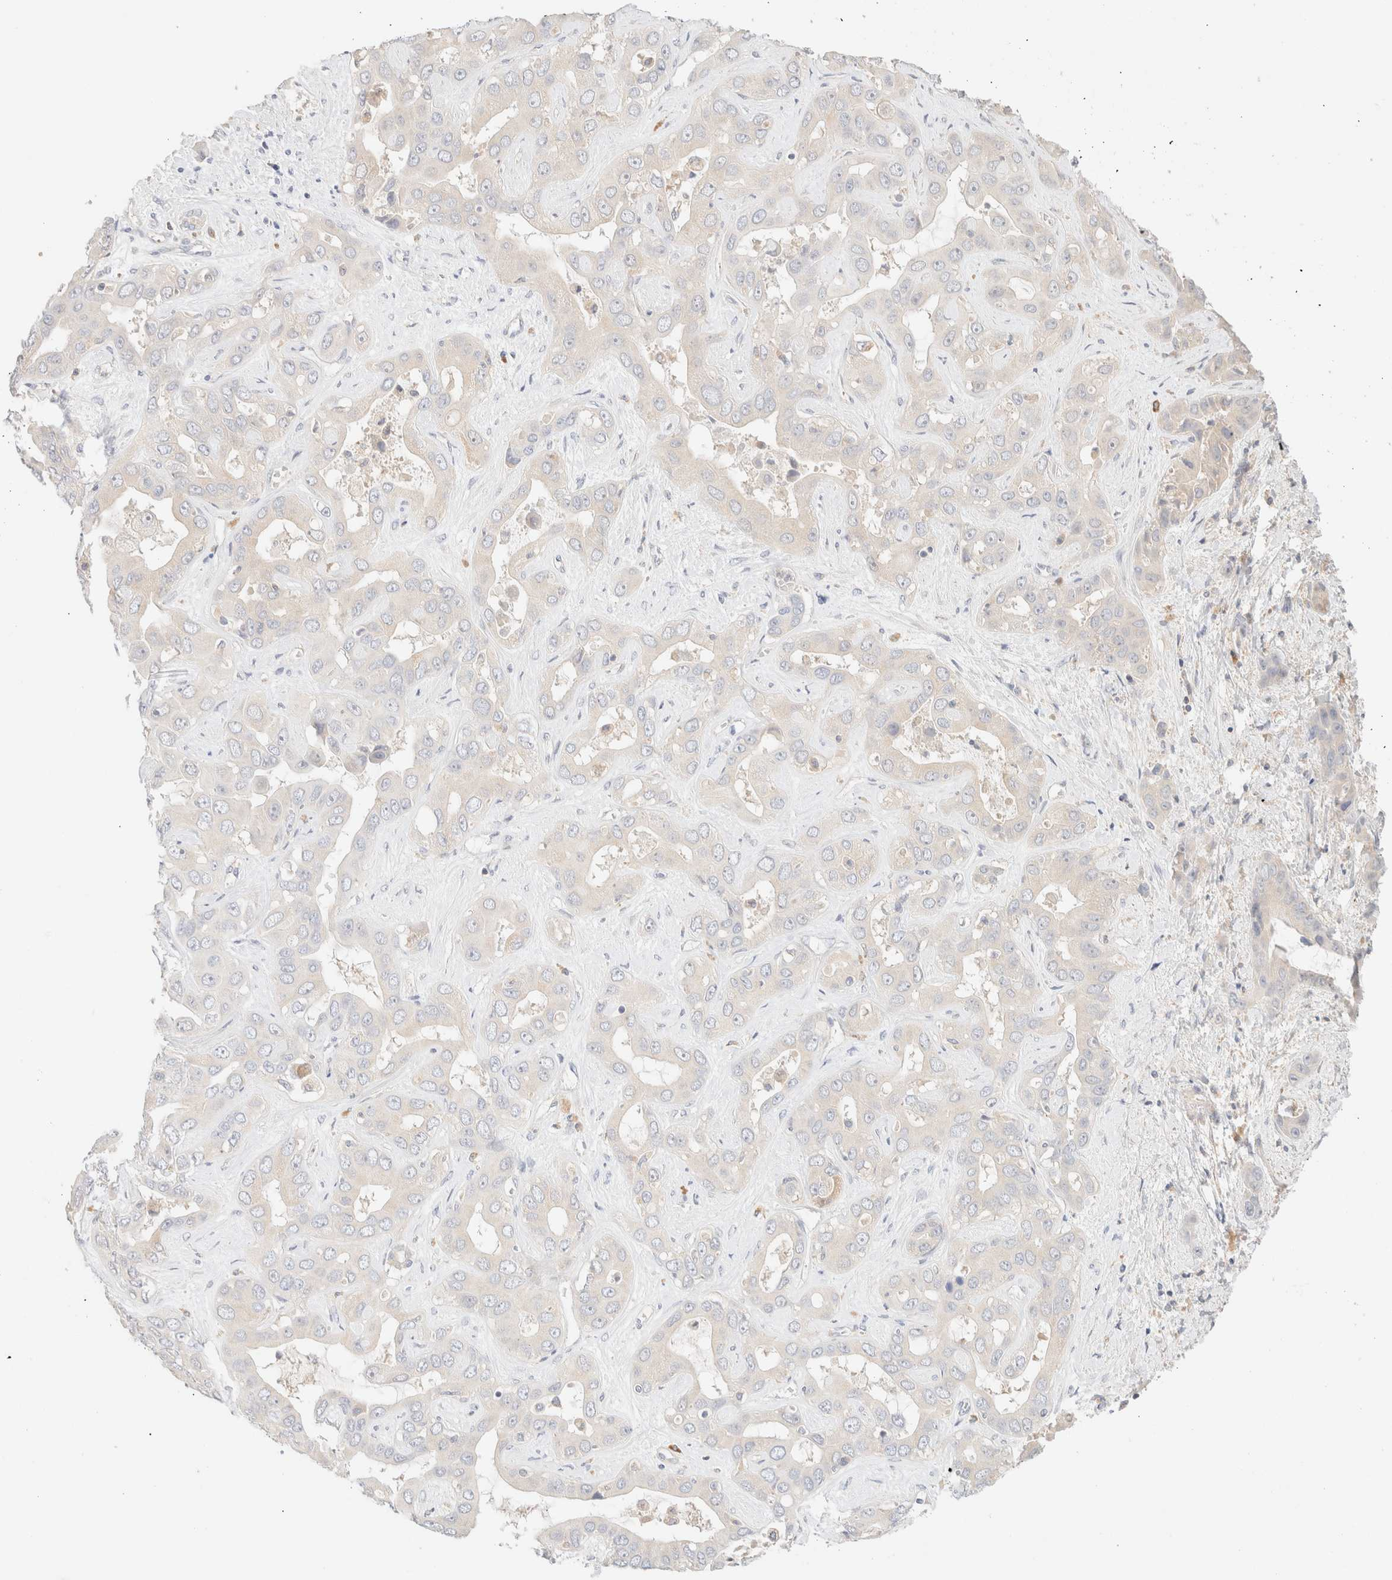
{"staining": {"intensity": "negative", "quantity": "none", "location": "none"}, "tissue": "liver cancer", "cell_type": "Tumor cells", "image_type": "cancer", "snomed": [{"axis": "morphology", "description": "Cholangiocarcinoma"}, {"axis": "topography", "description": "Liver"}], "caption": "This is a image of immunohistochemistry staining of cholangiocarcinoma (liver), which shows no expression in tumor cells. (DAB (3,3'-diaminobenzidine) immunohistochemistry (IHC), high magnification).", "gene": "SARM1", "patient": {"sex": "female", "age": 52}}